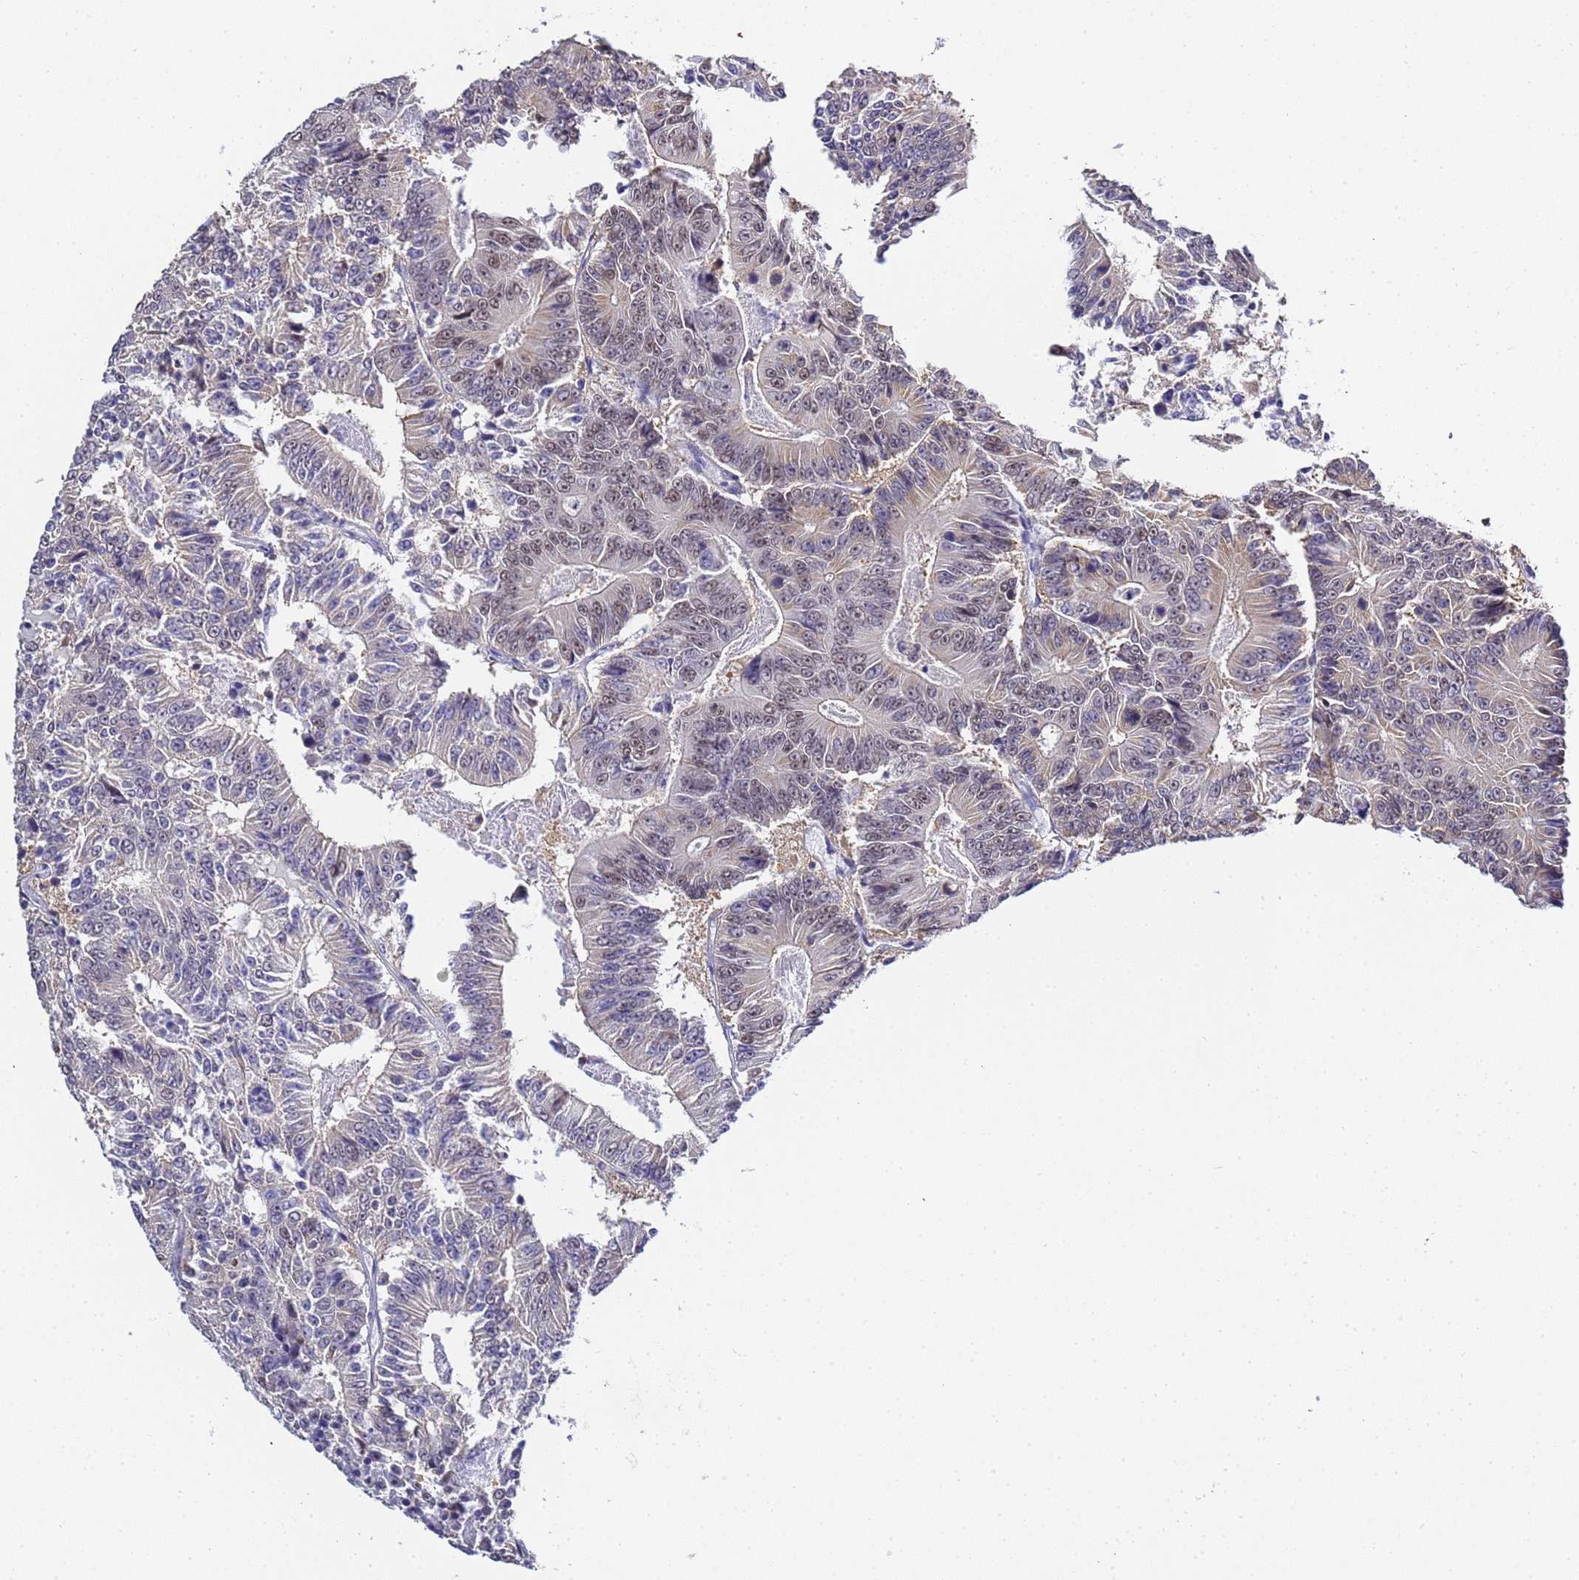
{"staining": {"intensity": "weak", "quantity": "25%-75%", "location": "nuclear"}, "tissue": "colorectal cancer", "cell_type": "Tumor cells", "image_type": "cancer", "snomed": [{"axis": "morphology", "description": "Adenocarcinoma, NOS"}, {"axis": "topography", "description": "Colon"}], "caption": "Weak nuclear positivity for a protein is present in about 25%-75% of tumor cells of colorectal cancer (adenocarcinoma) using immunohistochemistry.", "gene": "ACTL6B", "patient": {"sex": "male", "age": 83}}